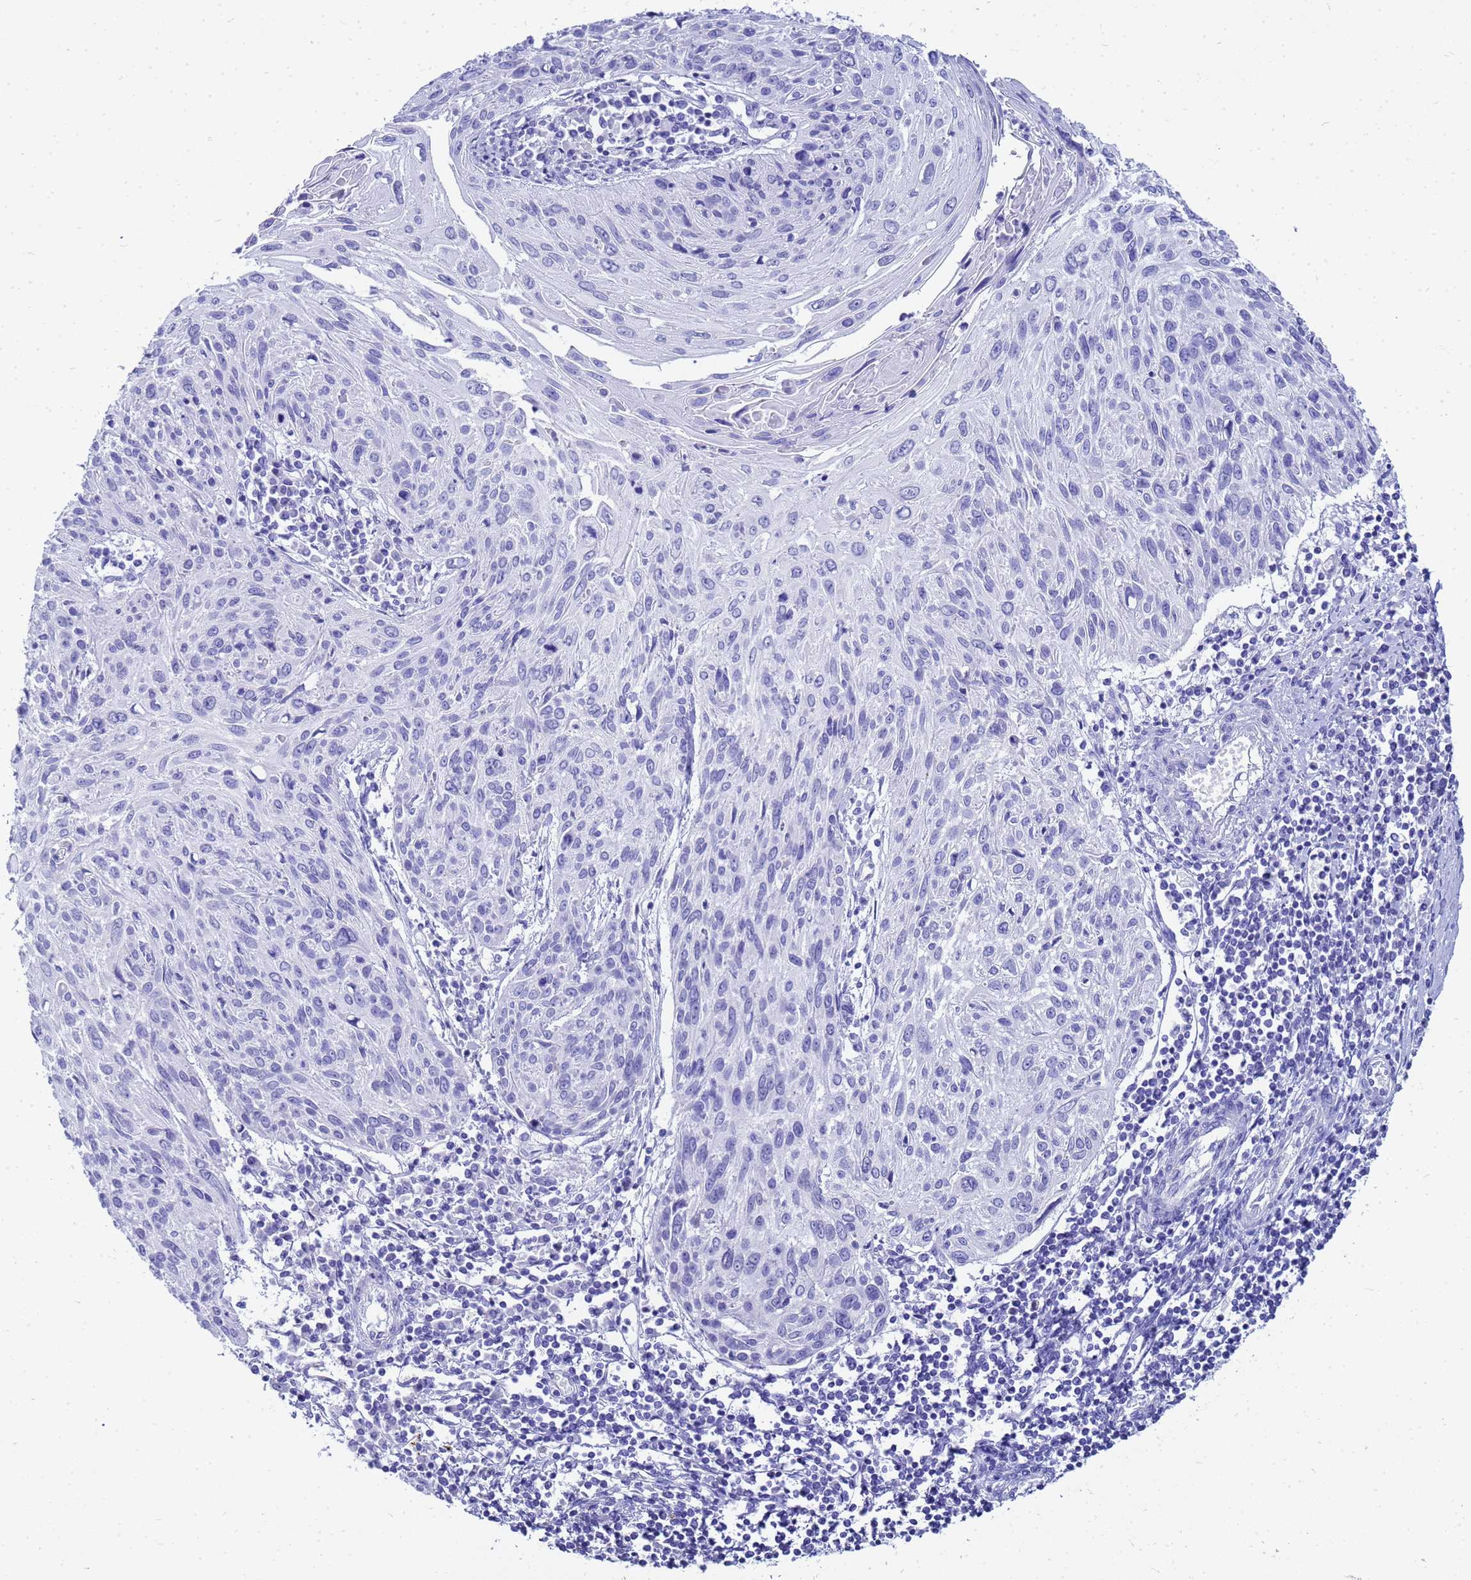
{"staining": {"intensity": "negative", "quantity": "none", "location": "none"}, "tissue": "cervical cancer", "cell_type": "Tumor cells", "image_type": "cancer", "snomed": [{"axis": "morphology", "description": "Squamous cell carcinoma, NOS"}, {"axis": "topography", "description": "Cervix"}], "caption": "High magnification brightfield microscopy of cervical cancer stained with DAB (3,3'-diaminobenzidine) (brown) and counterstained with hematoxylin (blue): tumor cells show no significant staining.", "gene": "CKB", "patient": {"sex": "female", "age": 51}}